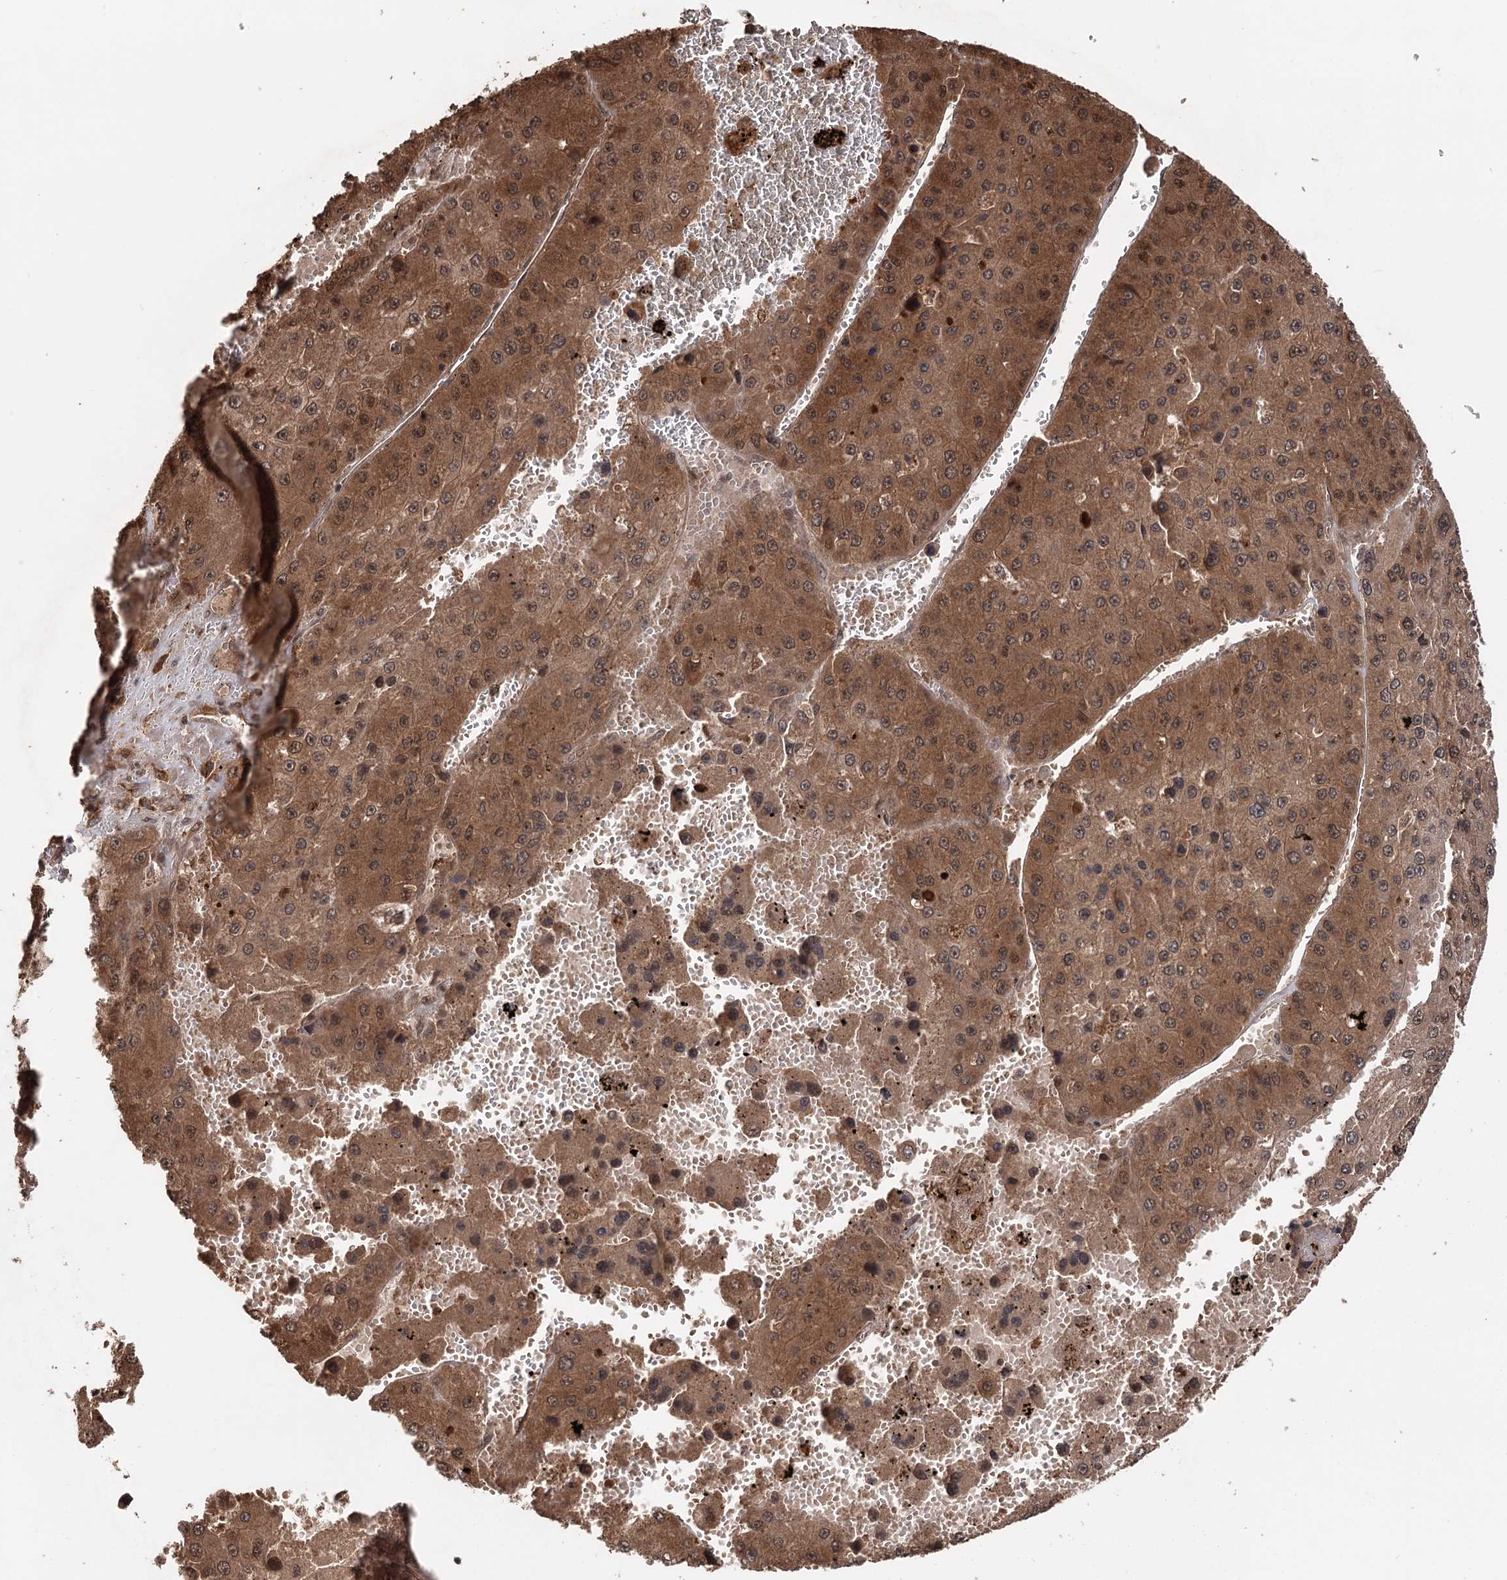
{"staining": {"intensity": "moderate", "quantity": ">75%", "location": "cytoplasmic/membranous,nuclear"}, "tissue": "liver cancer", "cell_type": "Tumor cells", "image_type": "cancer", "snomed": [{"axis": "morphology", "description": "Carcinoma, Hepatocellular, NOS"}, {"axis": "topography", "description": "Liver"}], "caption": "The micrograph displays staining of hepatocellular carcinoma (liver), revealing moderate cytoplasmic/membranous and nuclear protein expression (brown color) within tumor cells.", "gene": "N6AMT1", "patient": {"sex": "female", "age": 73}}